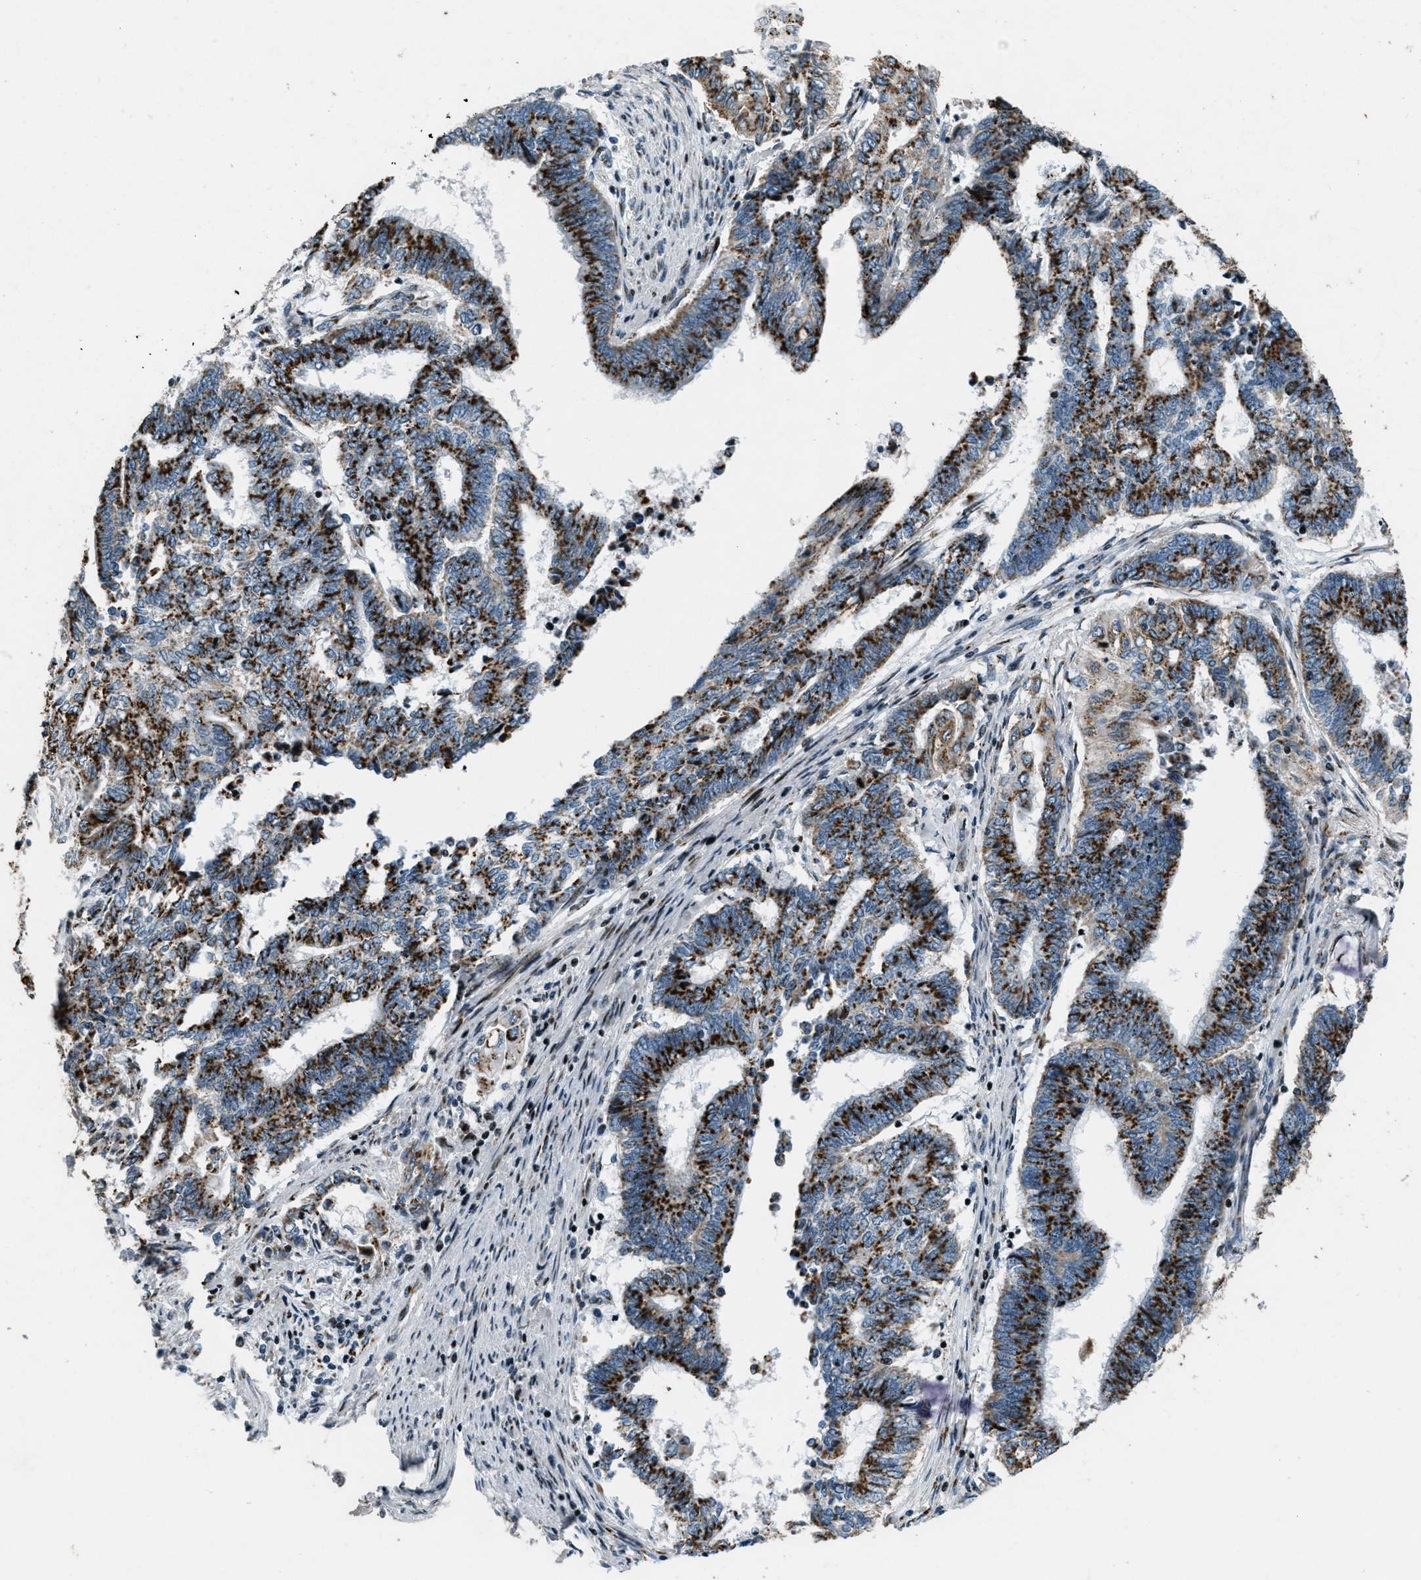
{"staining": {"intensity": "strong", "quantity": ">75%", "location": "cytoplasmic/membranous"}, "tissue": "endometrial cancer", "cell_type": "Tumor cells", "image_type": "cancer", "snomed": [{"axis": "morphology", "description": "Adenocarcinoma, NOS"}, {"axis": "topography", "description": "Uterus"}, {"axis": "topography", "description": "Endometrium"}], "caption": "Human adenocarcinoma (endometrial) stained for a protein (brown) displays strong cytoplasmic/membranous positive expression in about >75% of tumor cells.", "gene": "GPC6", "patient": {"sex": "female", "age": 70}}